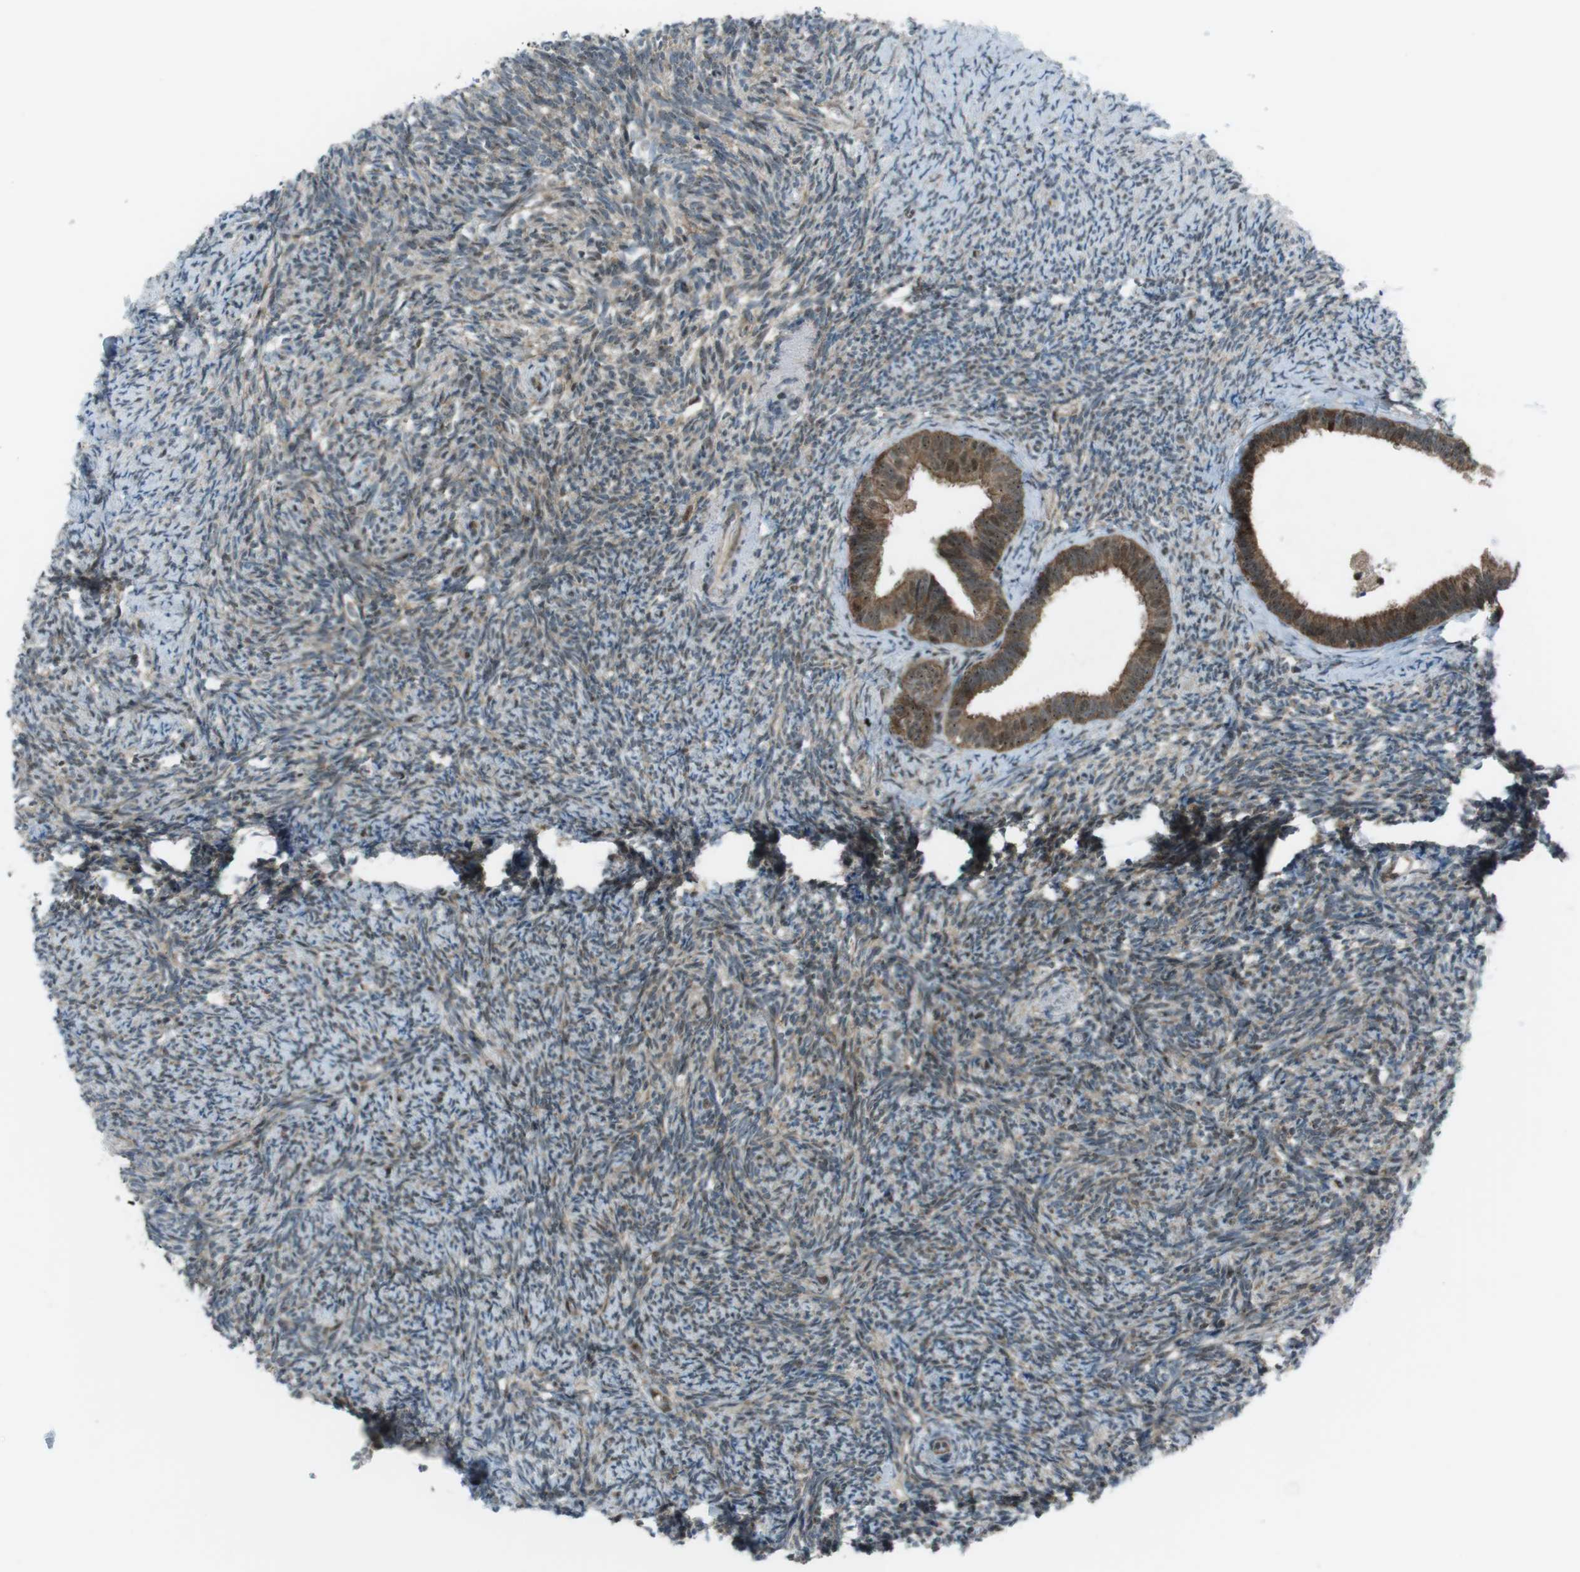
{"staining": {"intensity": "weak", "quantity": ">75%", "location": "cytoplasmic/membranous"}, "tissue": "ovary", "cell_type": "Ovarian stroma cells", "image_type": "normal", "snomed": [{"axis": "morphology", "description": "Normal tissue, NOS"}, {"axis": "topography", "description": "Ovary"}], "caption": "A brown stain shows weak cytoplasmic/membranous staining of a protein in ovarian stroma cells of unremarkable ovary. Using DAB (brown) and hematoxylin (blue) stains, captured at high magnification using brightfield microscopy.", "gene": "CSNK1D", "patient": {"sex": "female", "age": 60}}